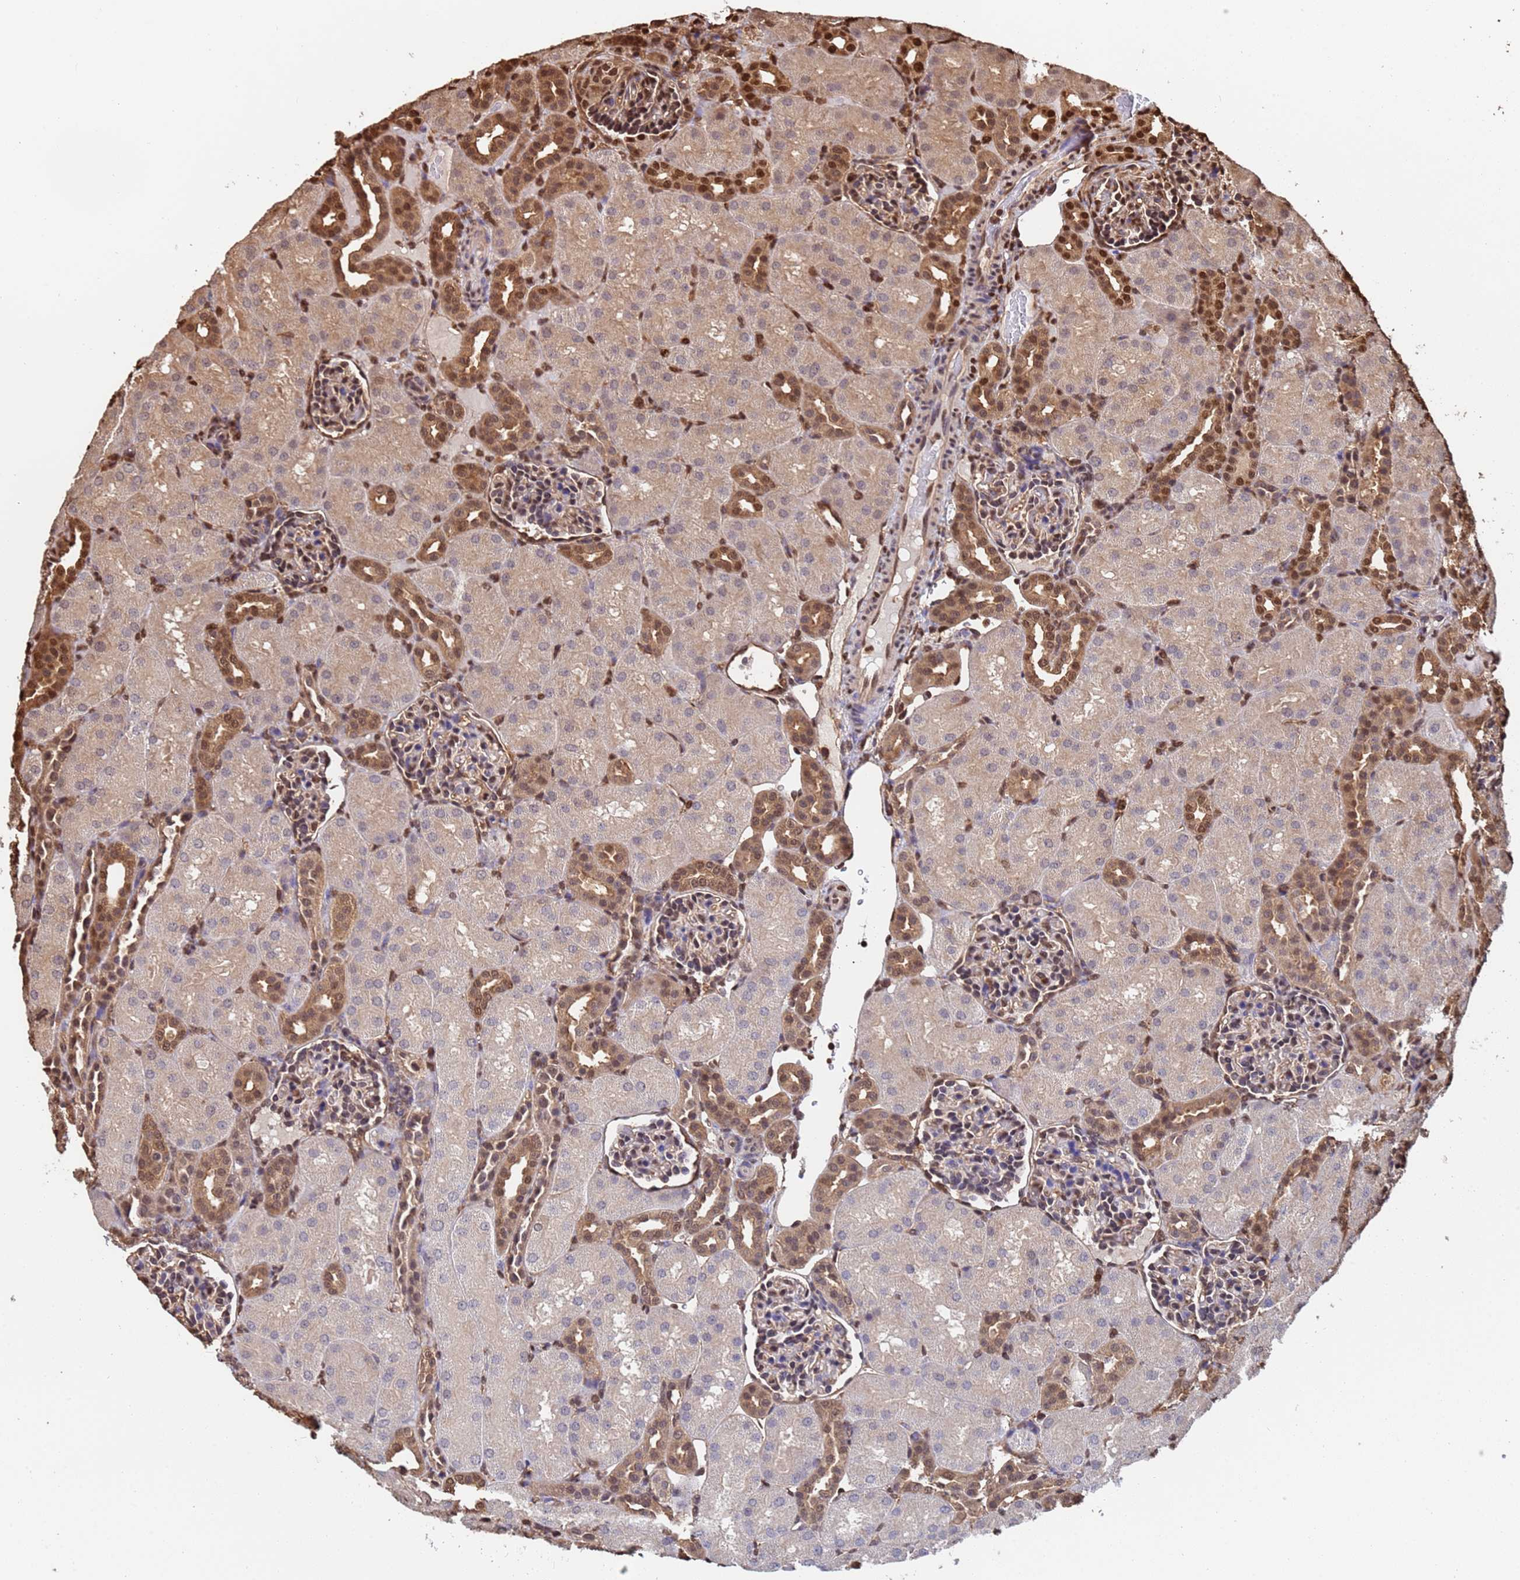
{"staining": {"intensity": "moderate", "quantity": "25%-75%", "location": "nuclear"}, "tissue": "kidney", "cell_type": "Cells in glomeruli", "image_type": "normal", "snomed": [{"axis": "morphology", "description": "Normal tissue, NOS"}, {"axis": "topography", "description": "Kidney"}], "caption": "Cells in glomeruli demonstrate medium levels of moderate nuclear expression in about 25%-75% of cells in unremarkable human kidney. The protein is stained brown, and the nuclei are stained in blue (DAB (3,3'-diaminobenzidine) IHC with brightfield microscopy, high magnification).", "gene": "SUMO2", "patient": {"sex": "male", "age": 1}}